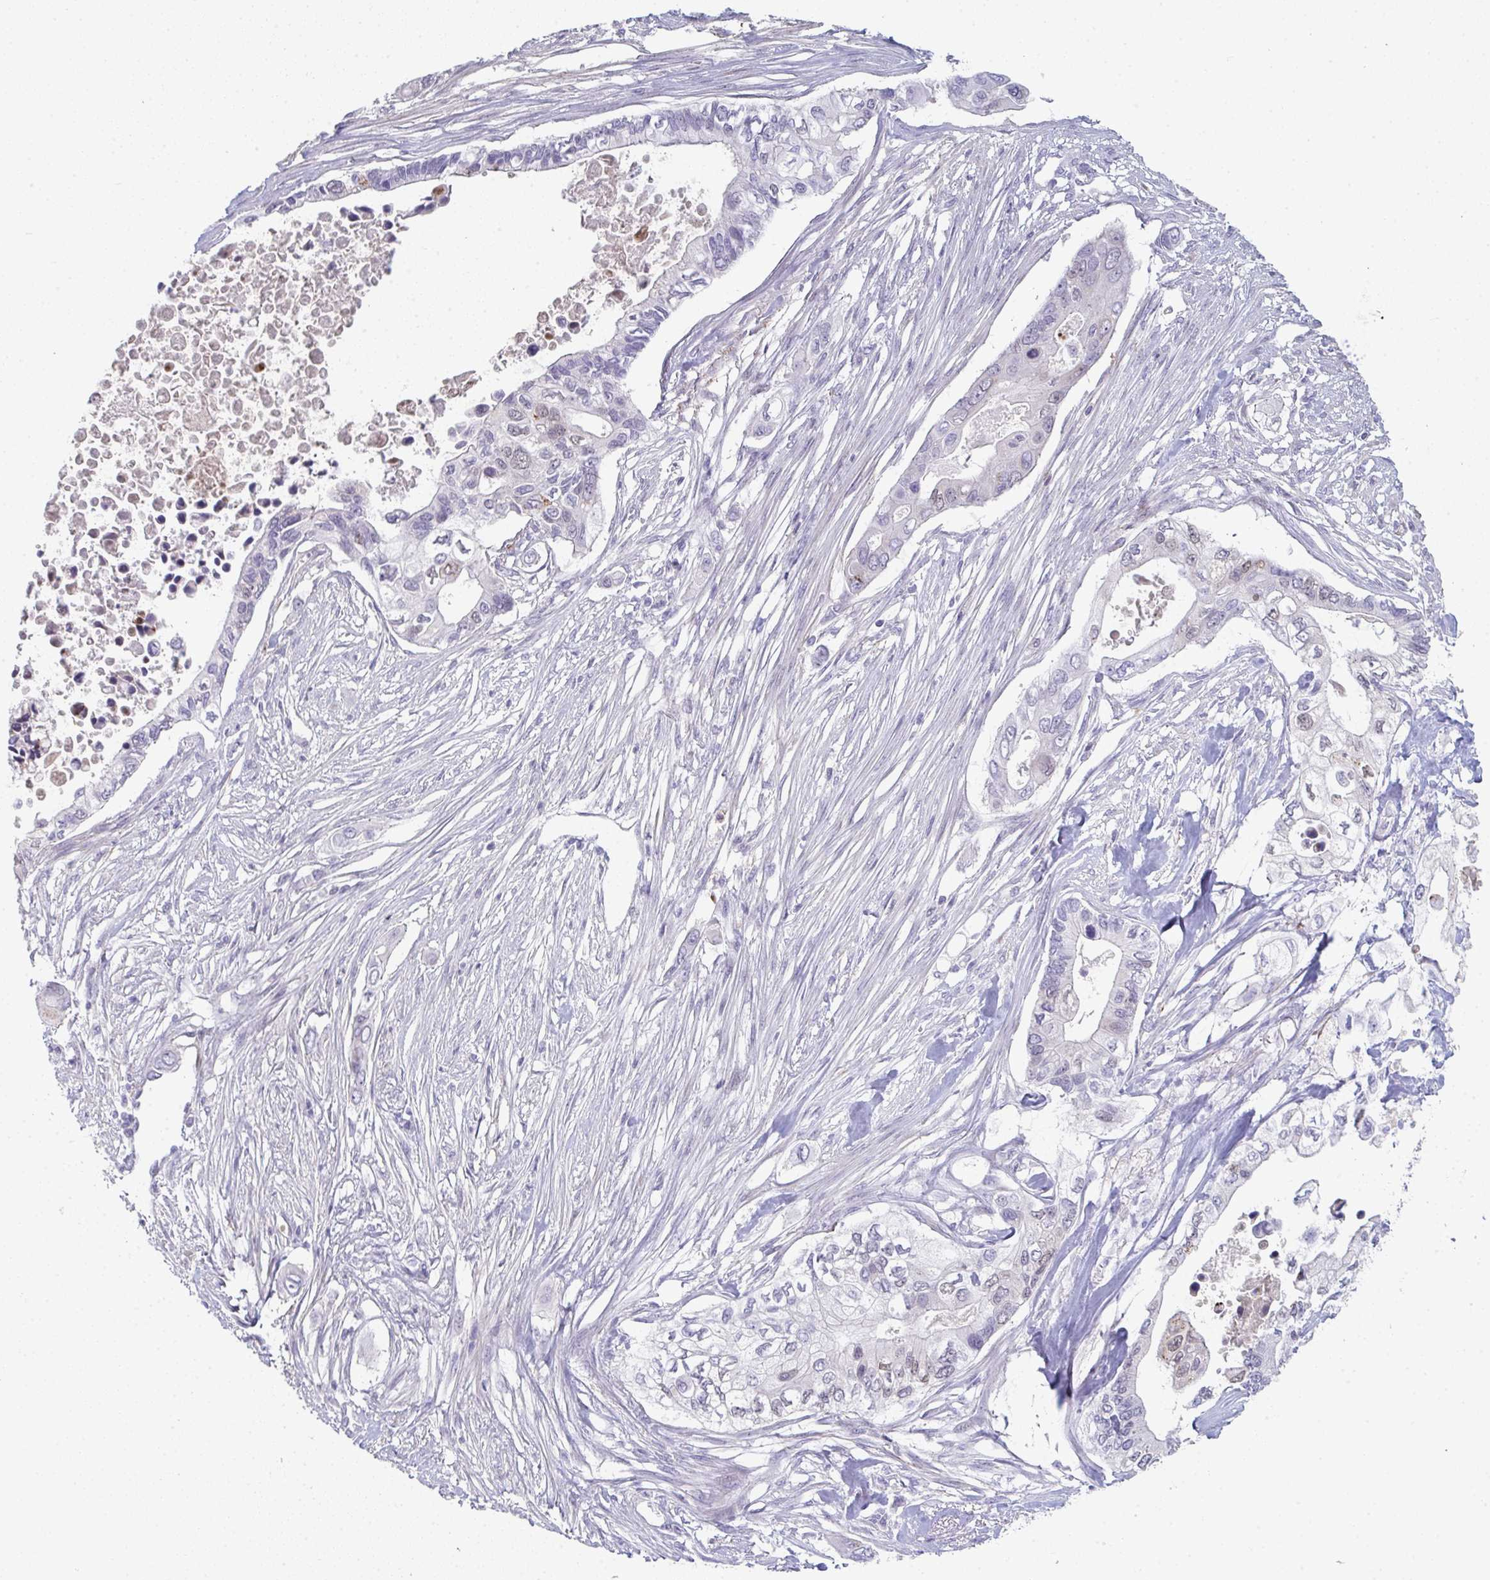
{"staining": {"intensity": "weak", "quantity": "<25%", "location": "cytoplasmic/membranous,nuclear"}, "tissue": "pancreatic cancer", "cell_type": "Tumor cells", "image_type": "cancer", "snomed": [{"axis": "morphology", "description": "Adenocarcinoma, NOS"}, {"axis": "topography", "description": "Pancreas"}], "caption": "Tumor cells are negative for brown protein staining in pancreatic cancer. (DAB immunohistochemistry (IHC) visualized using brightfield microscopy, high magnification).", "gene": "A1CF", "patient": {"sex": "female", "age": 63}}